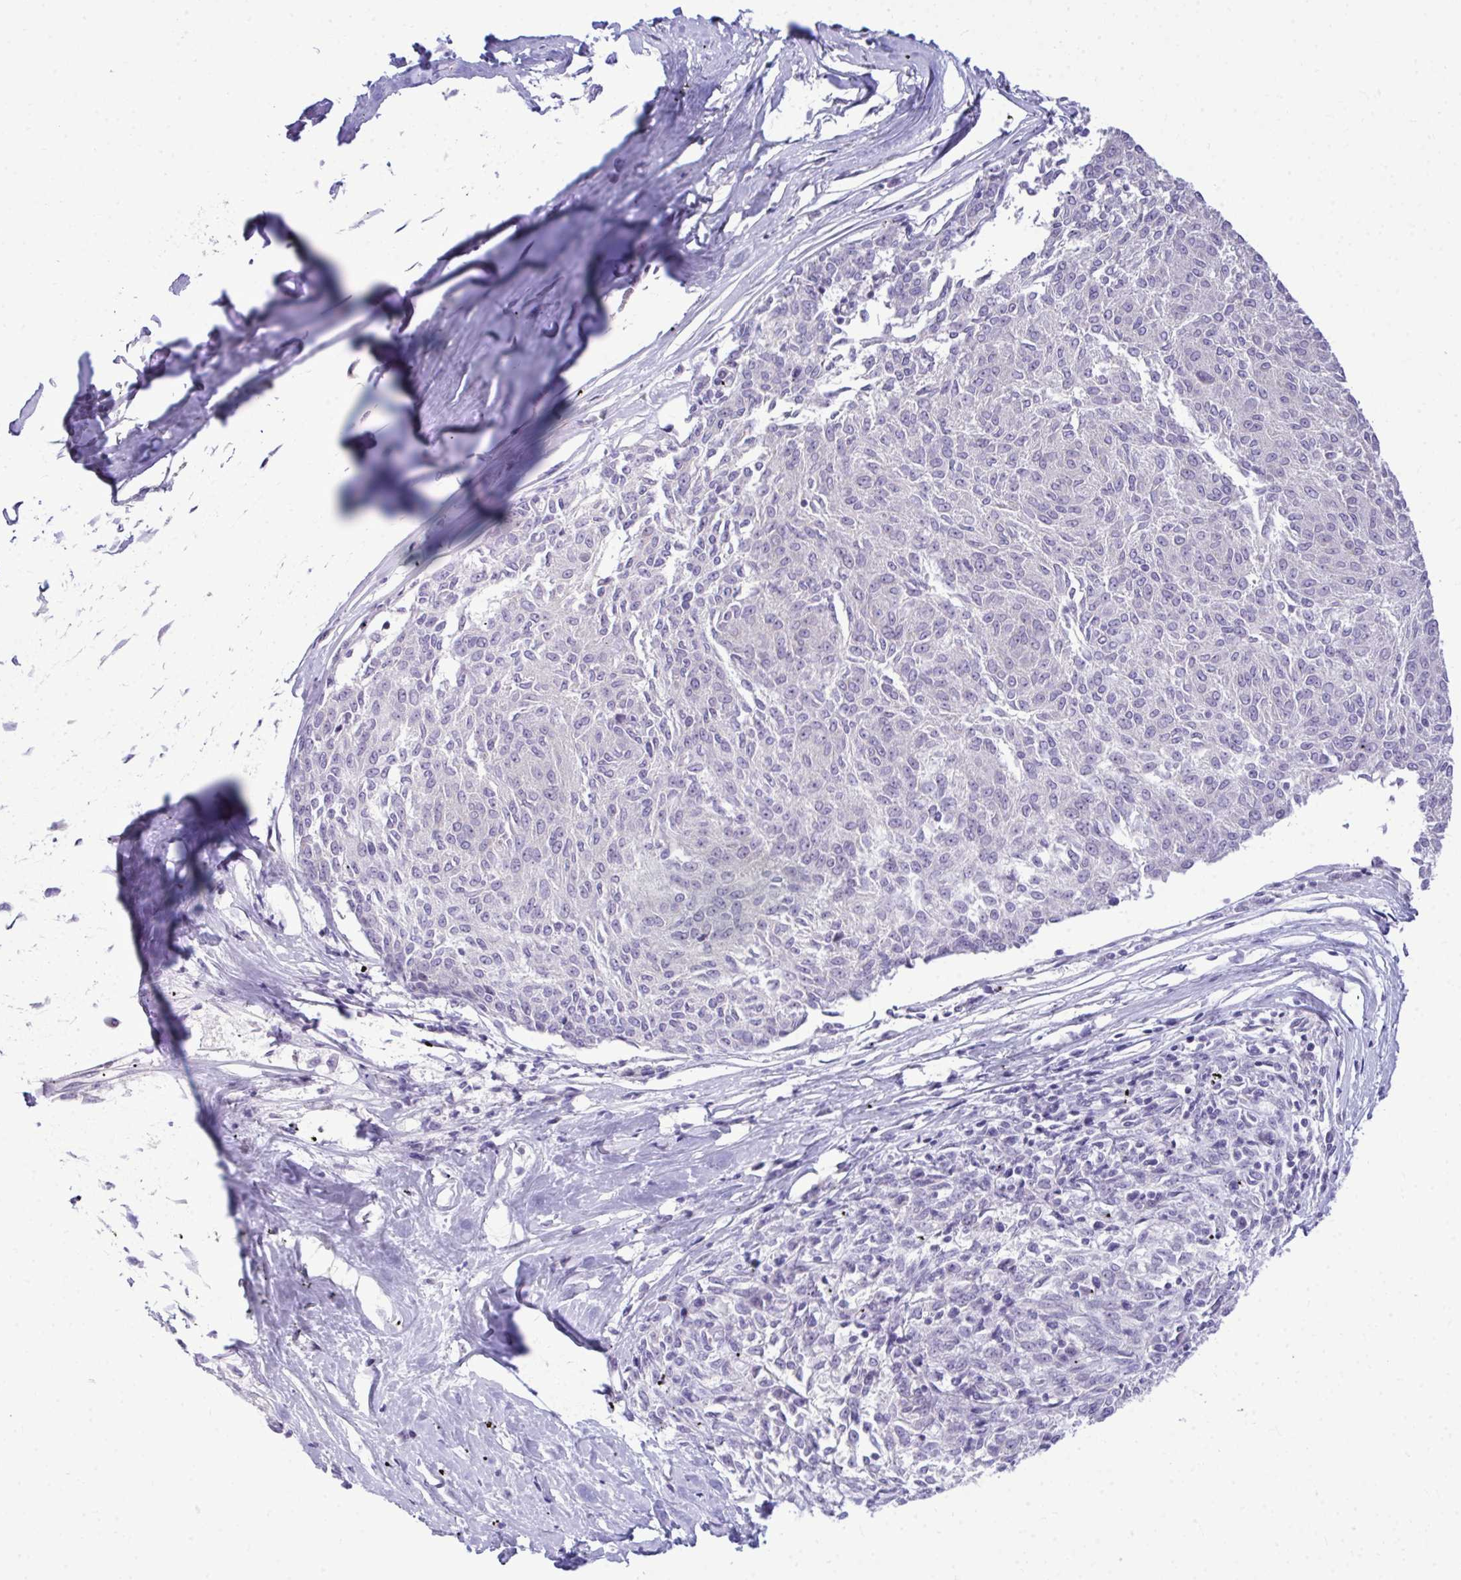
{"staining": {"intensity": "negative", "quantity": "none", "location": "none"}, "tissue": "melanoma", "cell_type": "Tumor cells", "image_type": "cancer", "snomed": [{"axis": "morphology", "description": "Malignant melanoma, NOS"}, {"axis": "topography", "description": "Skin"}], "caption": "IHC micrograph of human malignant melanoma stained for a protein (brown), which displays no expression in tumor cells. (DAB (3,3'-diaminobenzidine) IHC, high magnification).", "gene": "EID3", "patient": {"sex": "female", "age": 72}}